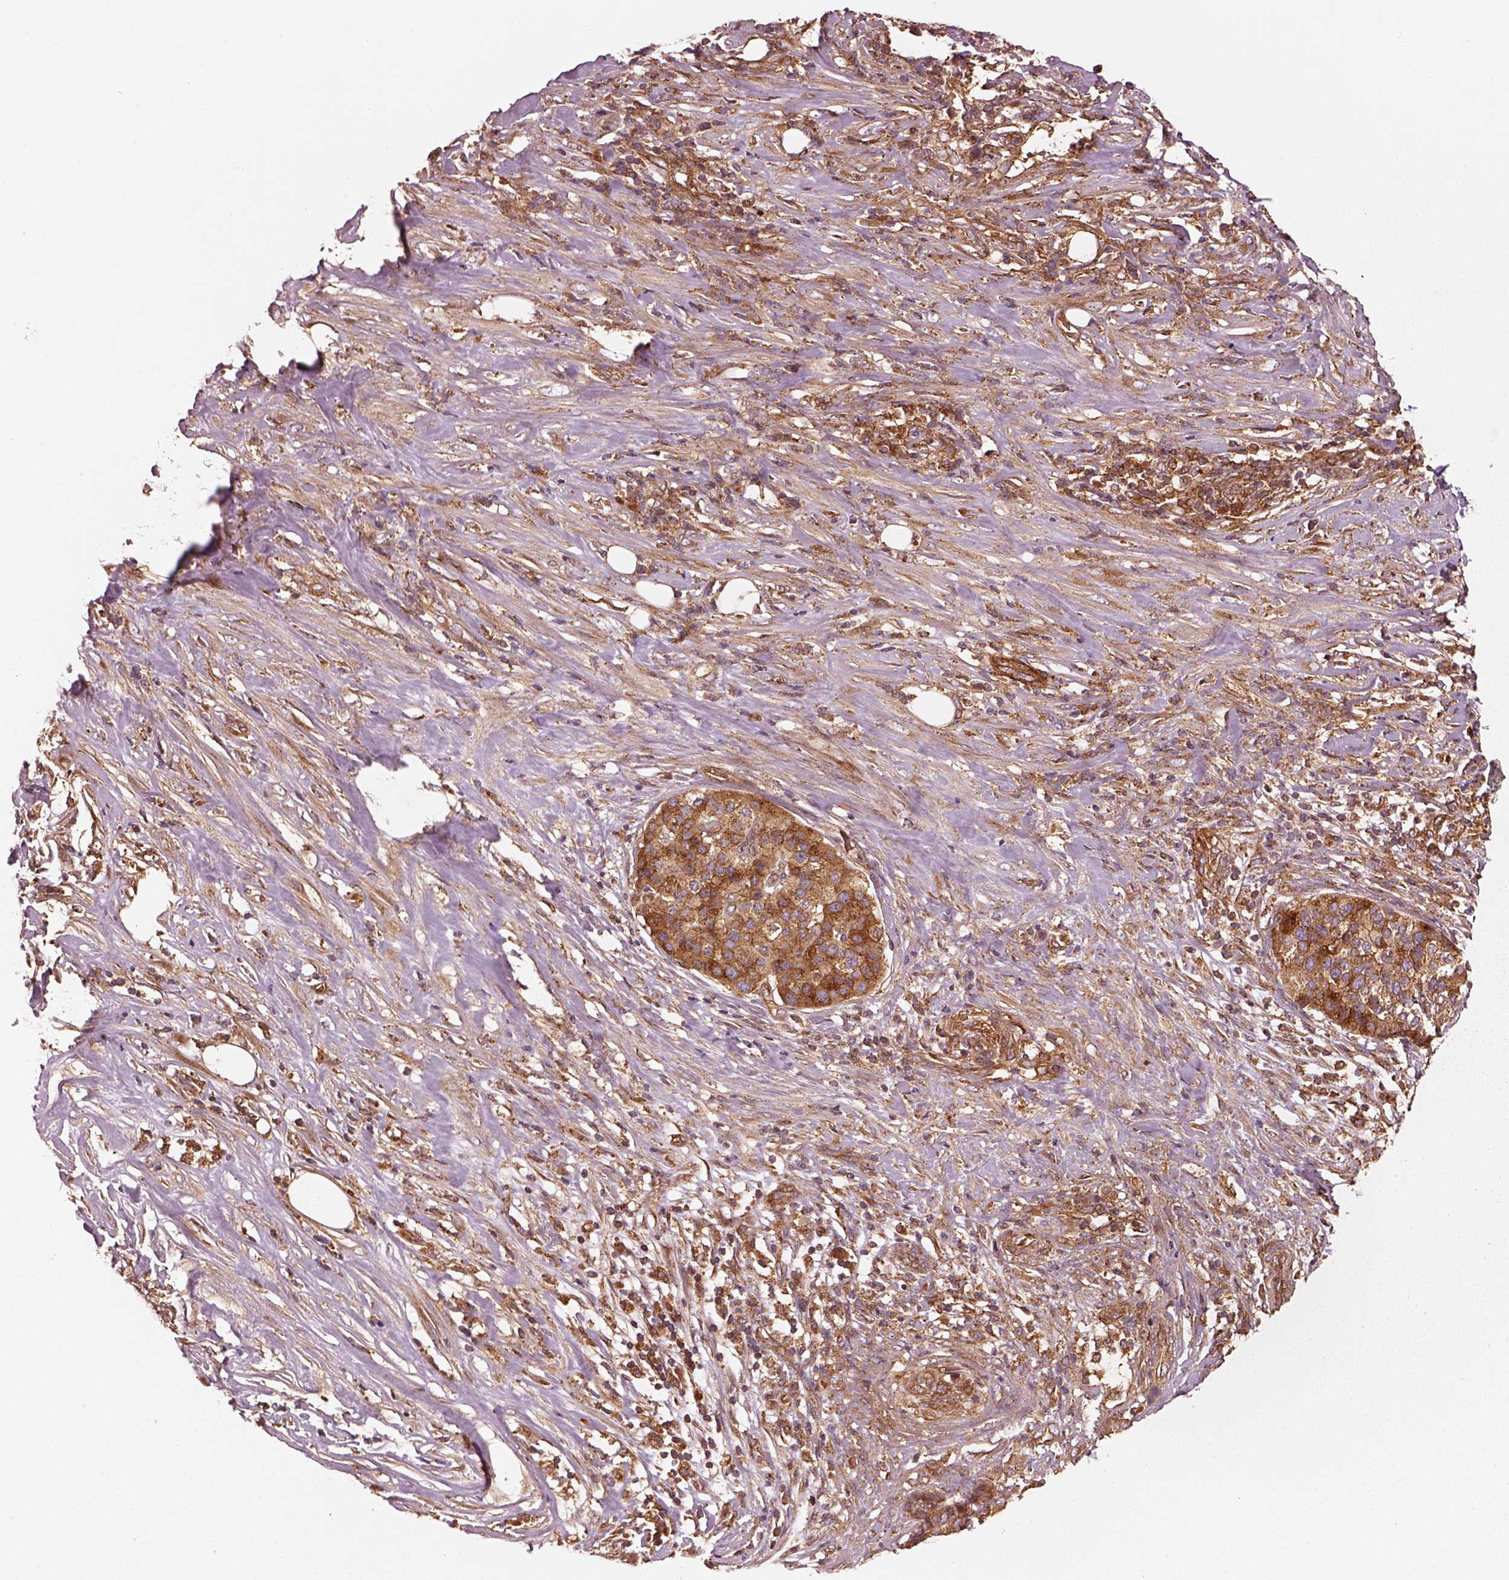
{"staining": {"intensity": "strong", "quantity": "25%-75%", "location": "cytoplasmic/membranous"}, "tissue": "pancreatic cancer", "cell_type": "Tumor cells", "image_type": "cancer", "snomed": [{"axis": "morphology", "description": "Normal tissue, NOS"}, {"axis": "morphology", "description": "Inflammation, NOS"}, {"axis": "morphology", "description": "Adenocarcinoma, NOS"}, {"axis": "topography", "description": "Pancreas"}], "caption": "Pancreatic cancer stained for a protein displays strong cytoplasmic/membranous positivity in tumor cells.", "gene": "WASHC2A", "patient": {"sex": "male", "age": 57}}